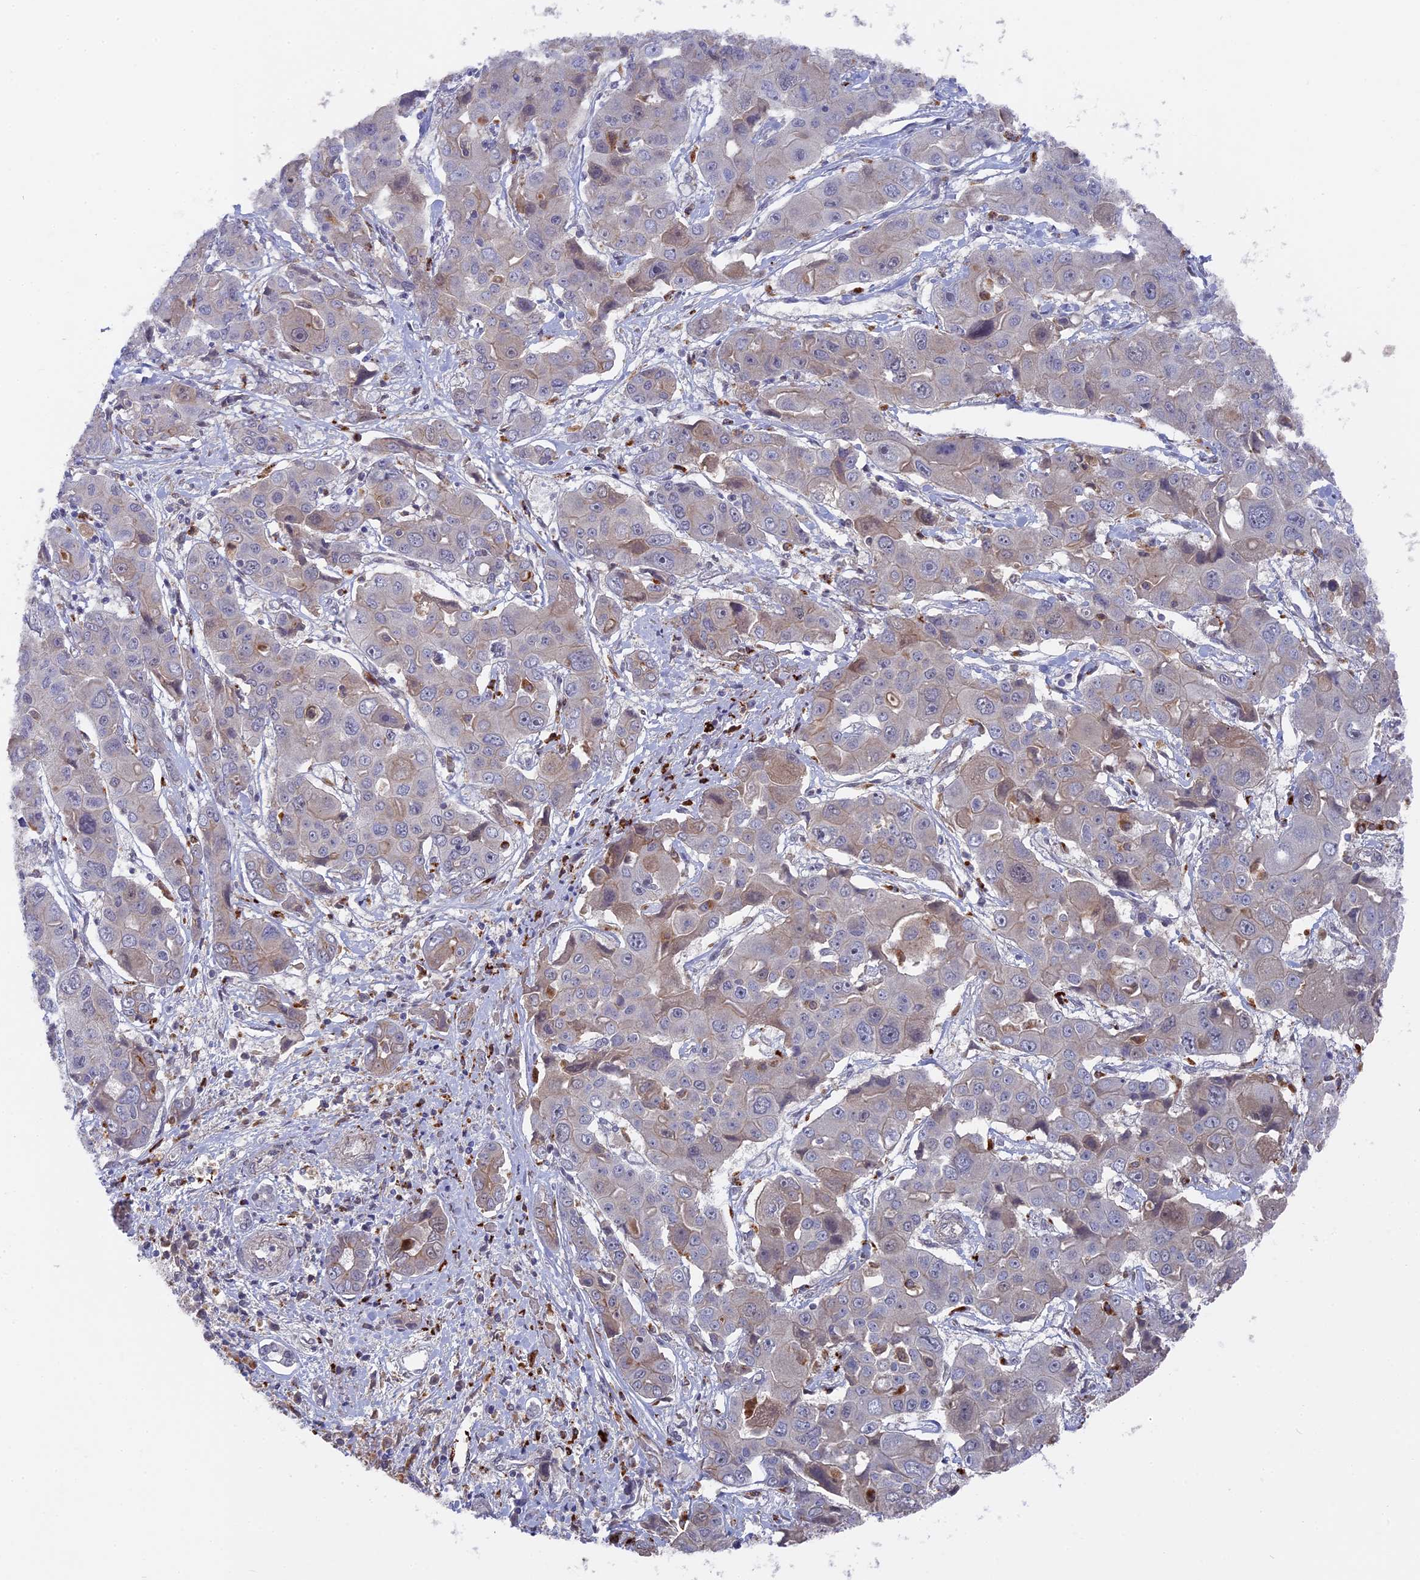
{"staining": {"intensity": "negative", "quantity": "none", "location": "none"}, "tissue": "liver cancer", "cell_type": "Tumor cells", "image_type": "cancer", "snomed": [{"axis": "morphology", "description": "Cholangiocarcinoma"}, {"axis": "topography", "description": "Liver"}], "caption": "A high-resolution histopathology image shows immunohistochemistry (IHC) staining of liver cancer (cholangiocarcinoma), which displays no significant positivity in tumor cells. The staining was performed using DAB (3,3'-diaminobenzidine) to visualize the protein expression in brown, while the nuclei were stained in blue with hematoxylin (Magnification: 20x).", "gene": "TELO2", "patient": {"sex": "male", "age": 67}}